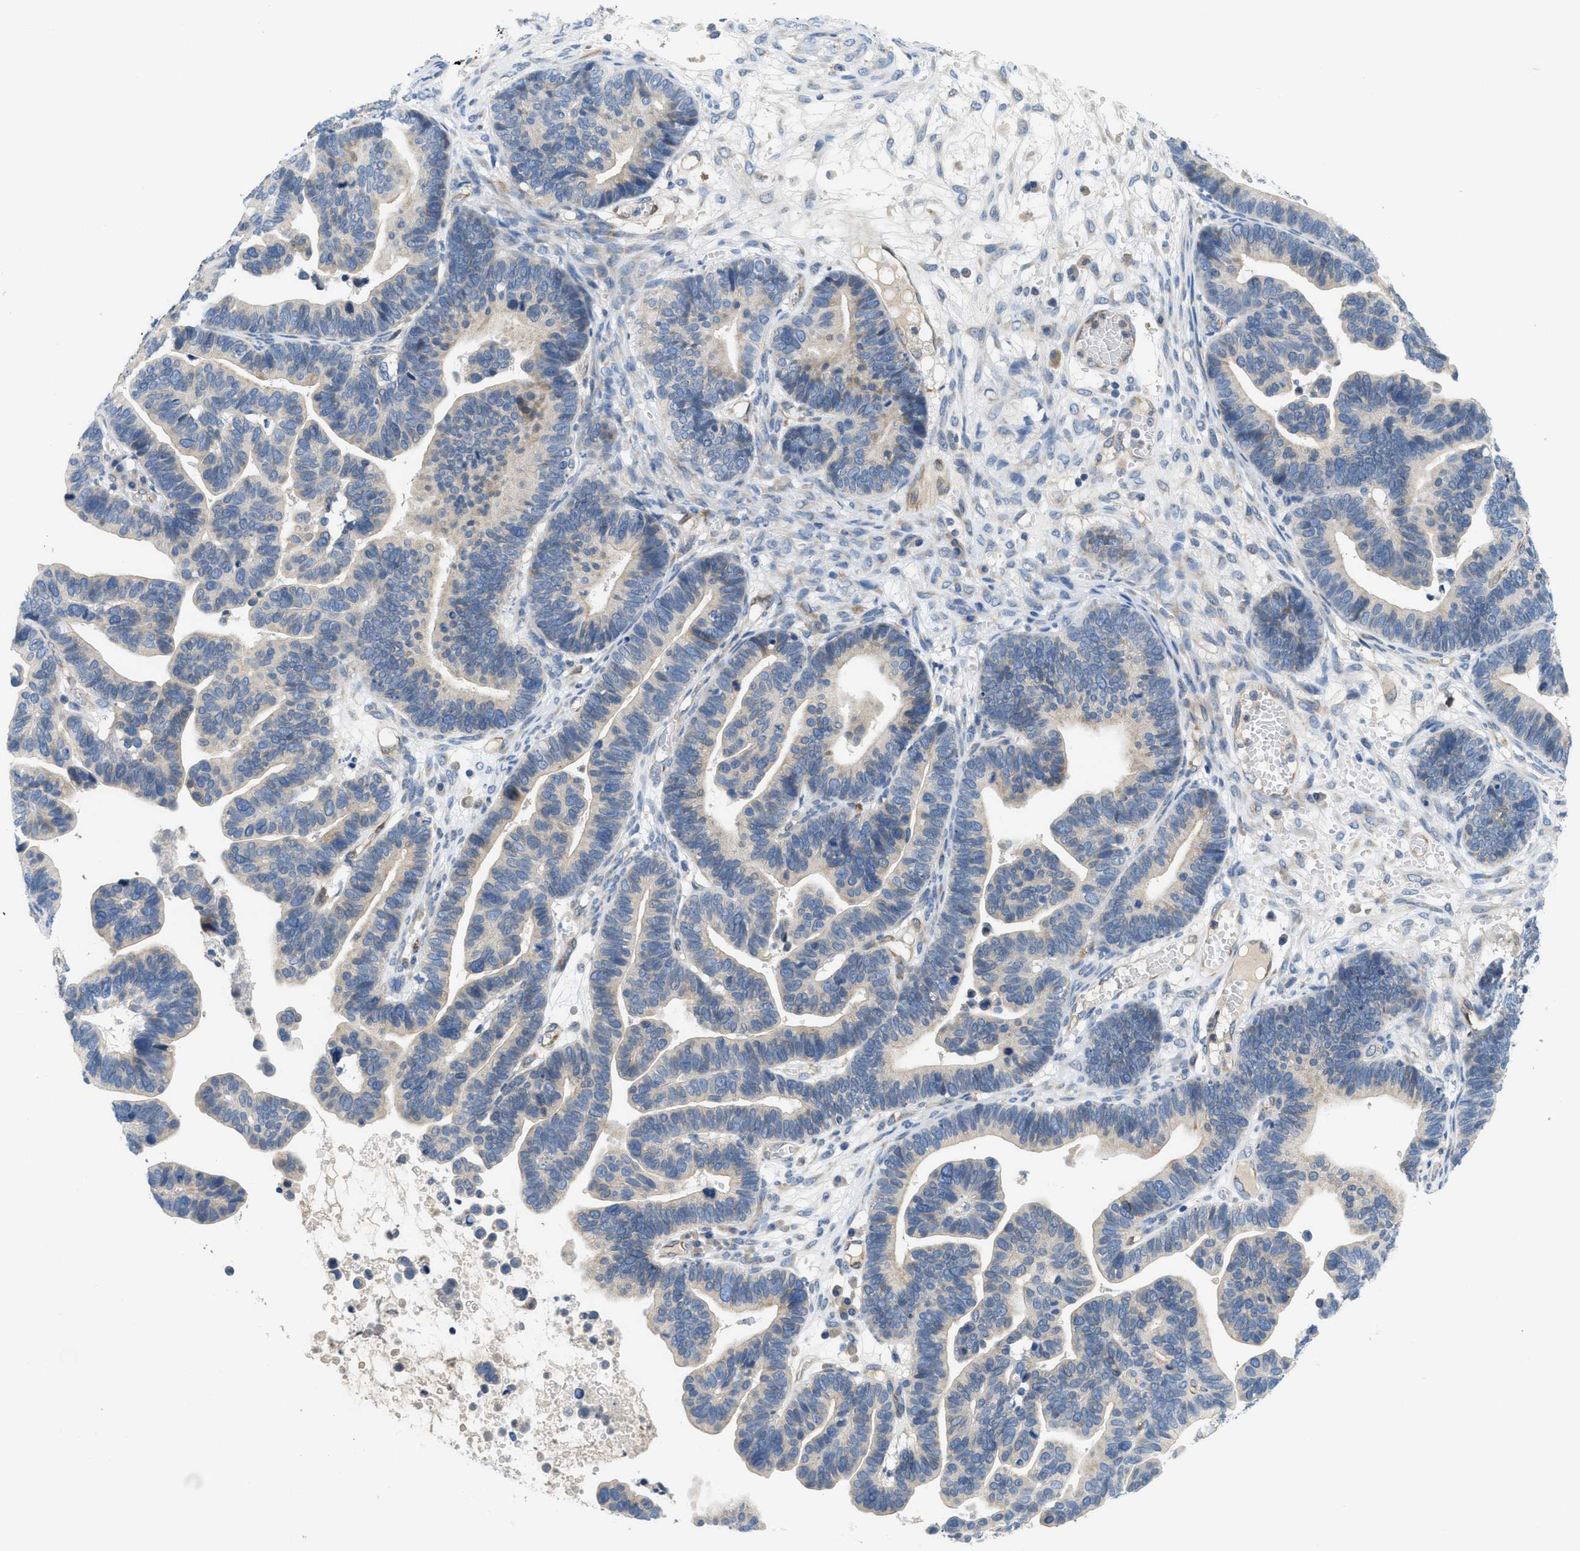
{"staining": {"intensity": "negative", "quantity": "none", "location": "none"}, "tissue": "ovarian cancer", "cell_type": "Tumor cells", "image_type": "cancer", "snomed": [{"axis": "morphology", "description": "Cystadenocarcinoma, serous, NOS"}, {"axis": "topography", "description": "Ovary"}], "caption": "This photomicrograph is of serous cystadenocarcinoma (ovarian) stained with IHC to label a protein in brown with the nuclei are counter-stained blue. There is no staining in tumor cells.", "gene": "PGR", "patient": {"sex": "female", "age": 56}}